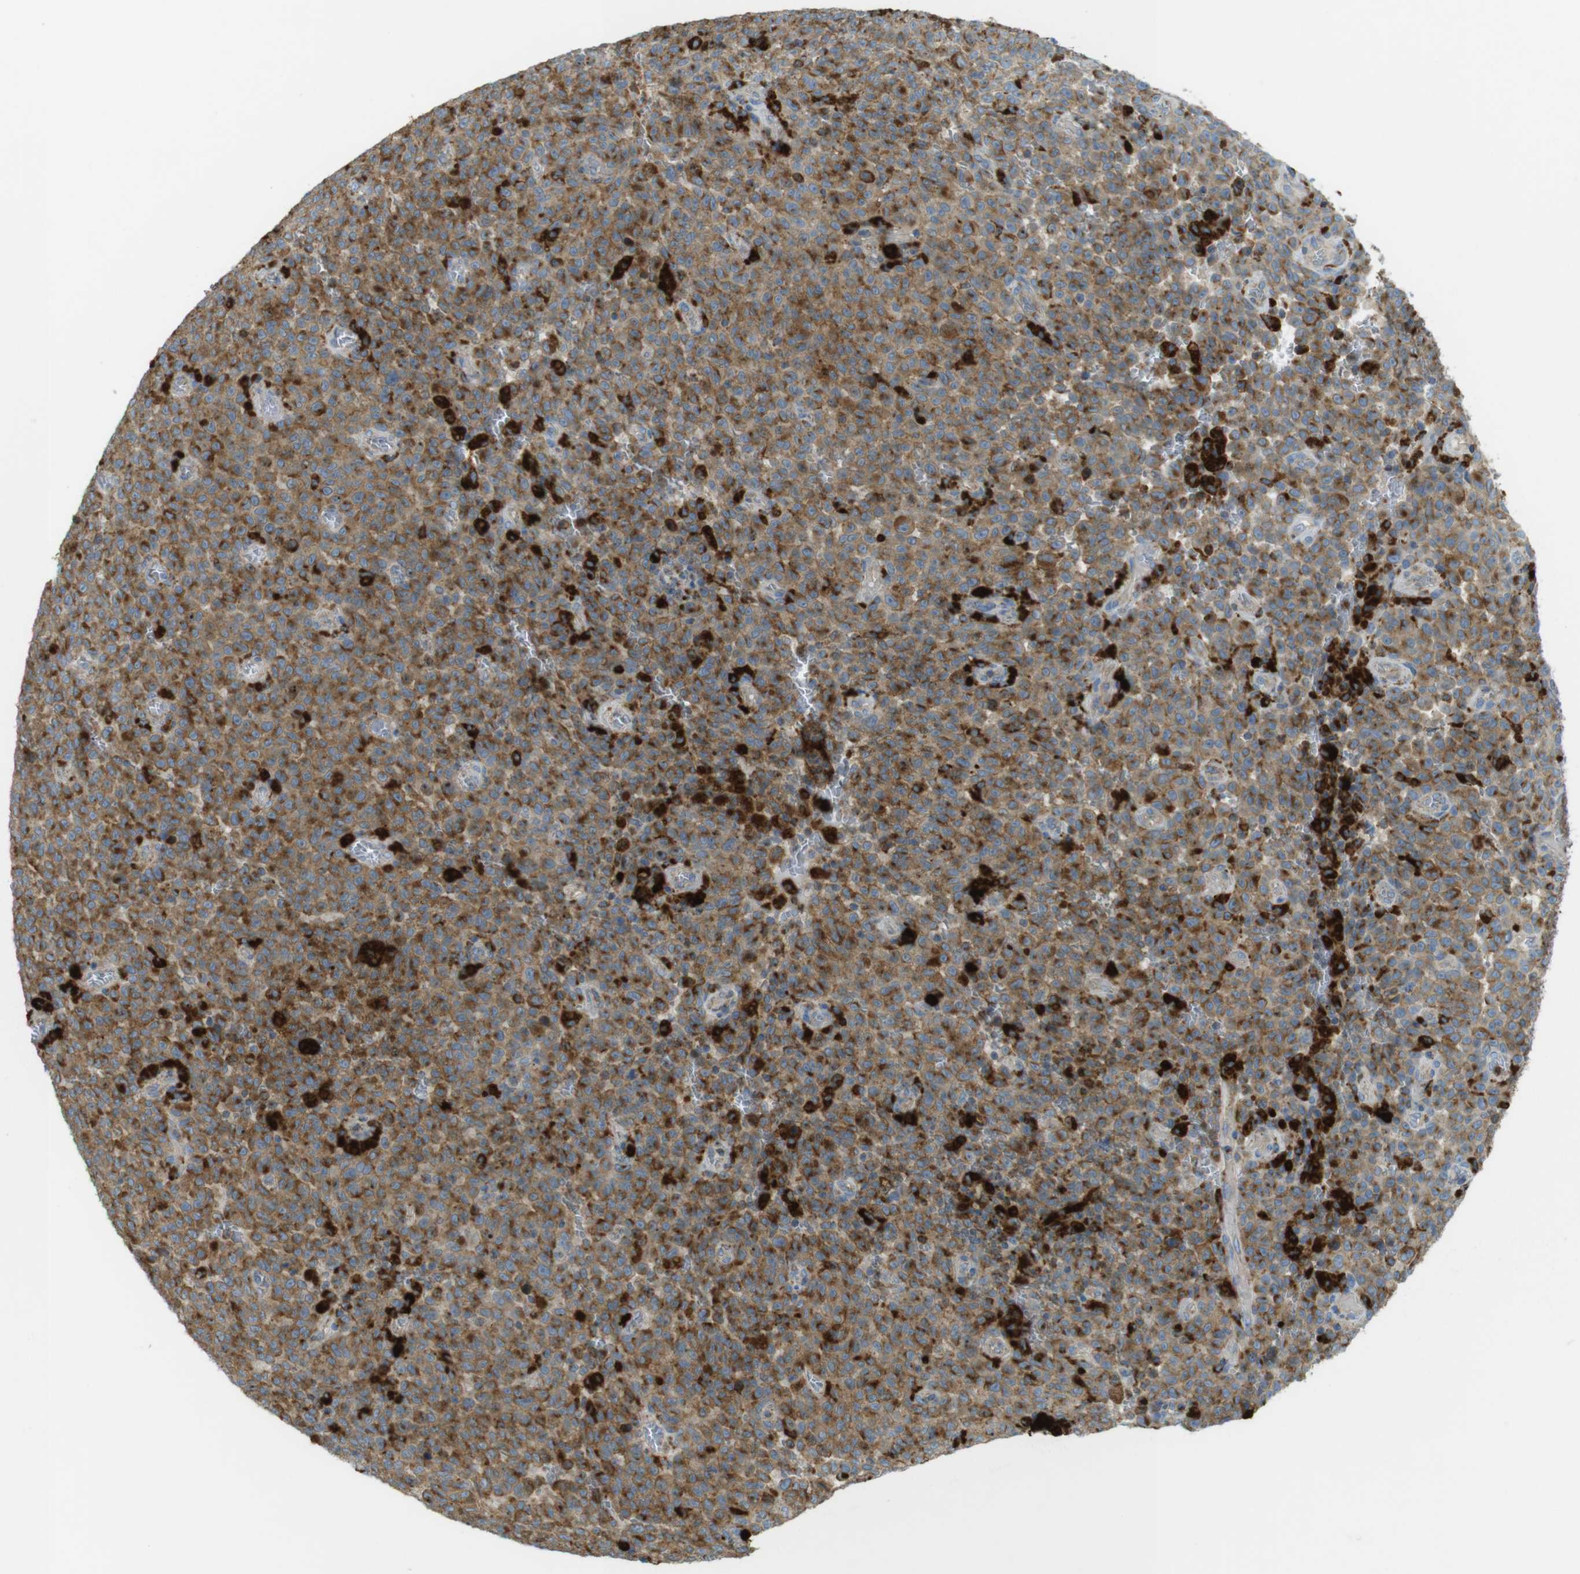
{"staining": {"intensity": "moderate", "quantity": ">75%", "location": "cytoplasmic/membranous"}, "tissue": "melanoma", "cell_type": "Tumor cells", "image_type": "cancer", "snomed": [{"axis": "morphology", "description": "Malignant melanoma, NOS"}, {"axis": "topography", "description": "Skin"}], "caption": "A medium amount of moderate cytoplasmic/membranous positivity is present in about >75% of tumor cells in malignant melanoma tissue. (Stains: DAB in brown, nuclei in blue, Microscopy: brightfield microscopy at high magnification).", "gene": "LAMP1", "patient": {"sex": "female", "age": 82}}